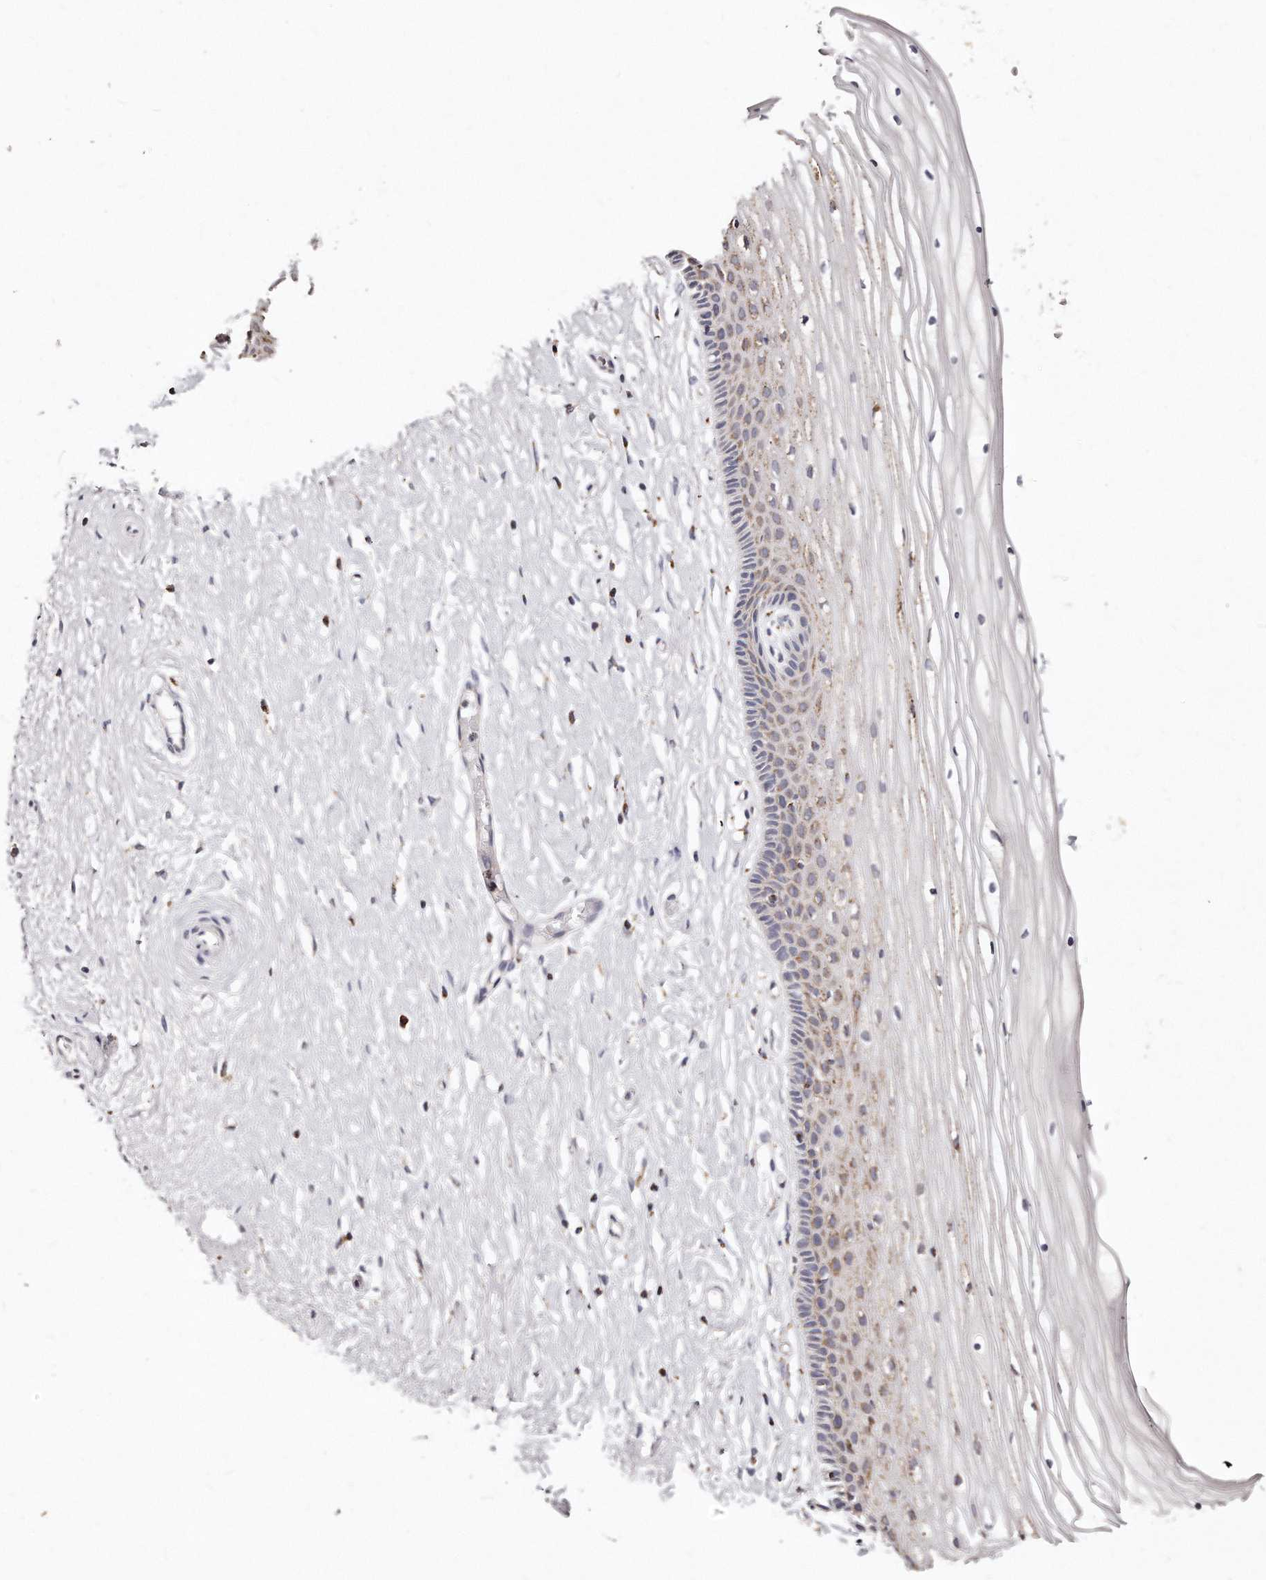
{"staining": {"intensity": "moderate", "quantity": "25%-75%", "location": "cytoplasmic/membranous"}, "tissue": "vagina", "cell_type": "Squamous epithelial cells", "image_type": "normal", "snomed": [{"axis": "morphology", "description": "Normal tissue, NOS"}, {"axis": "topography", "description": "Vagina"}, {"axis": "topography", "description": "Cervix"}], "caption": "Immunohistochemical staining of benign human vagina shows medium levels of moderate cytoplasmic/membranous staining in about 25%-75% of squamous epithelial cells.", "gene": "RTKN", "patient": {"sex": "female", "age": 40}}